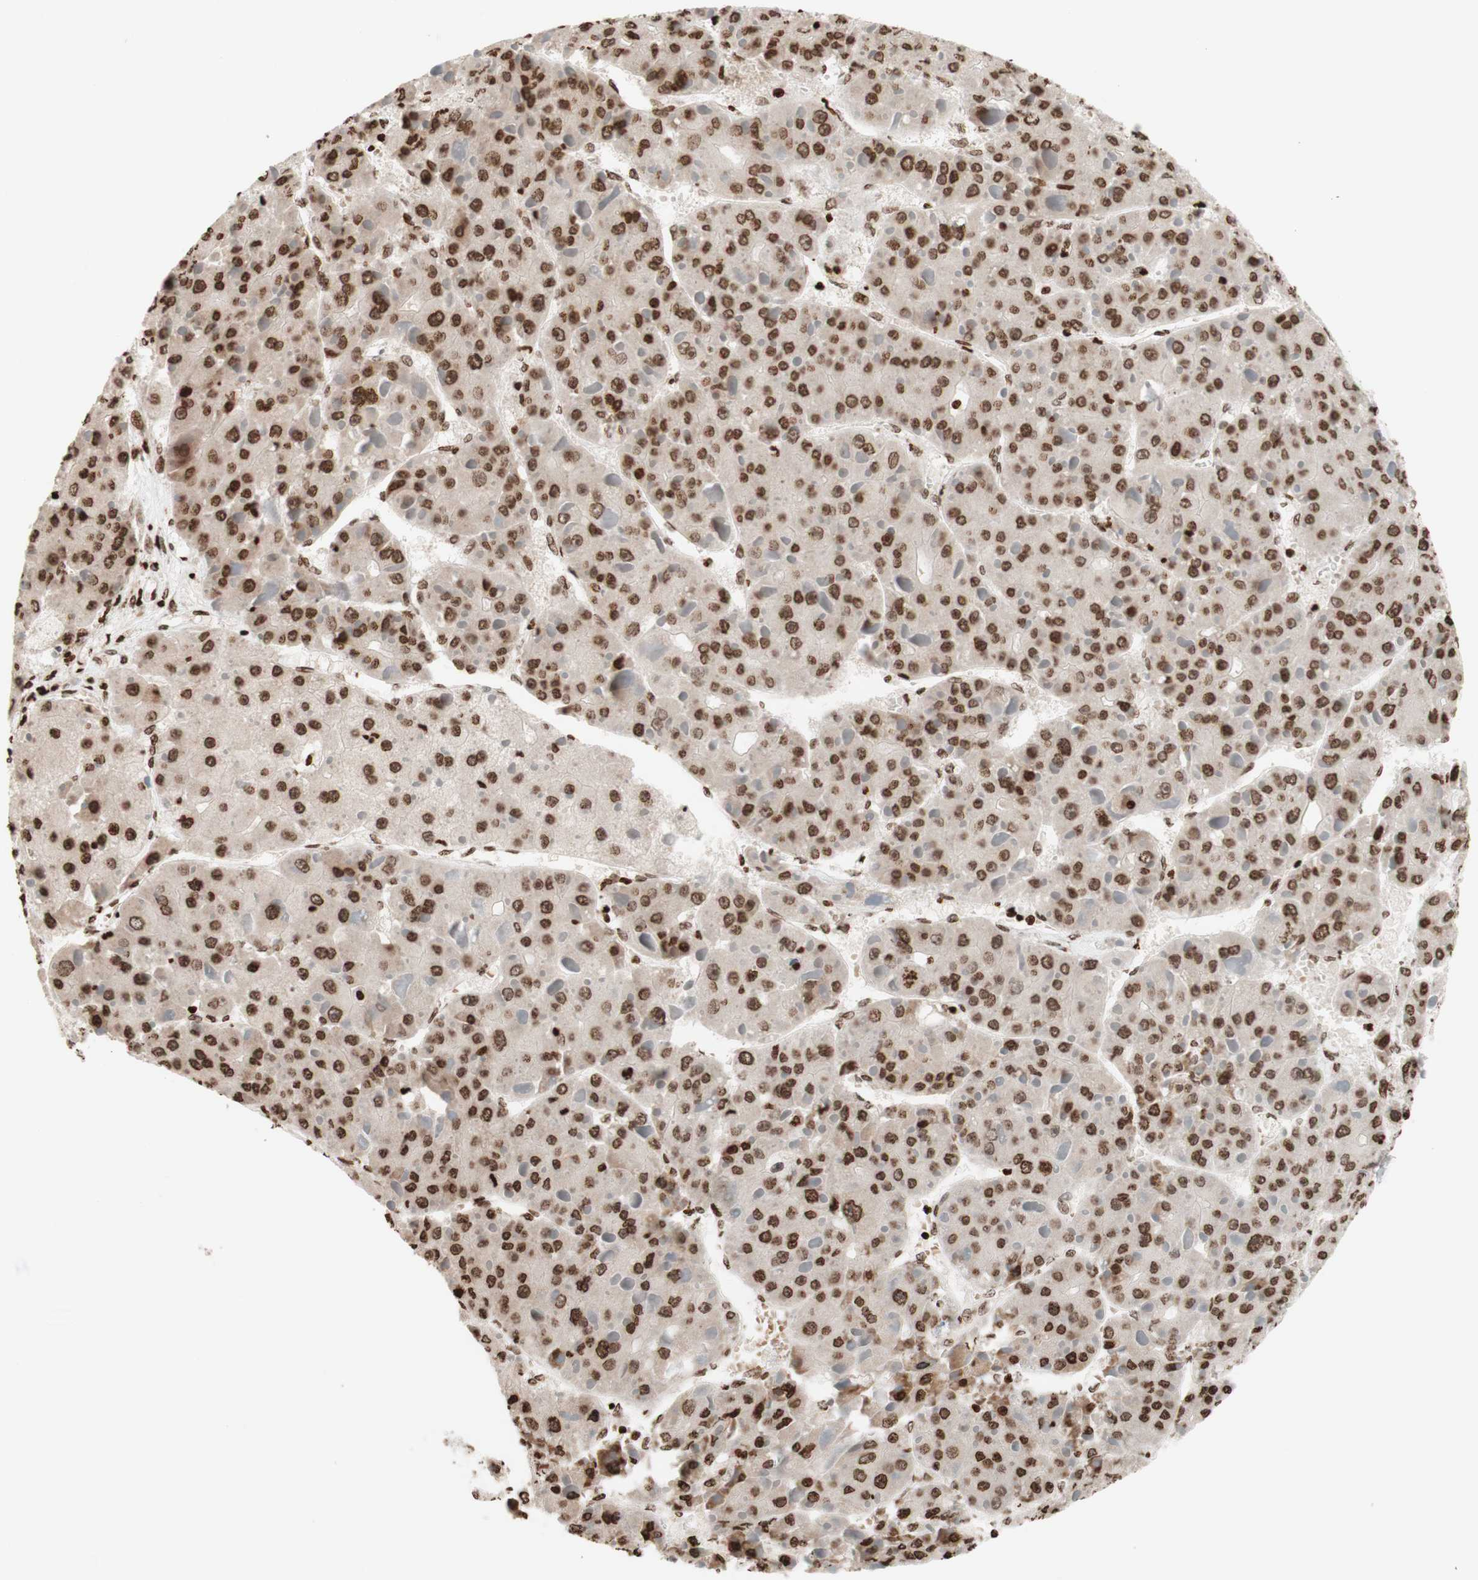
{"staining": {"intensity": "moderate", "quantity": ">75%", "location": "nuclear"}, "tissue": "liver cancer", "cell_type": "Tumor cells", "image_type": "cancer", "snomed": [{"axis": "morphology", "description": "Carcinoma, Hepatocellular, NOS"}, {"axis": "topography", "description": "Liver"}], "caption": "Brown immunohistochemical staining in liver hepatocellular carcinoma reveals moderate nuclear staining in about >75% of tumor cells.", "gene": "NCOA3", "patient": {"sex": "female", "age": 73}}